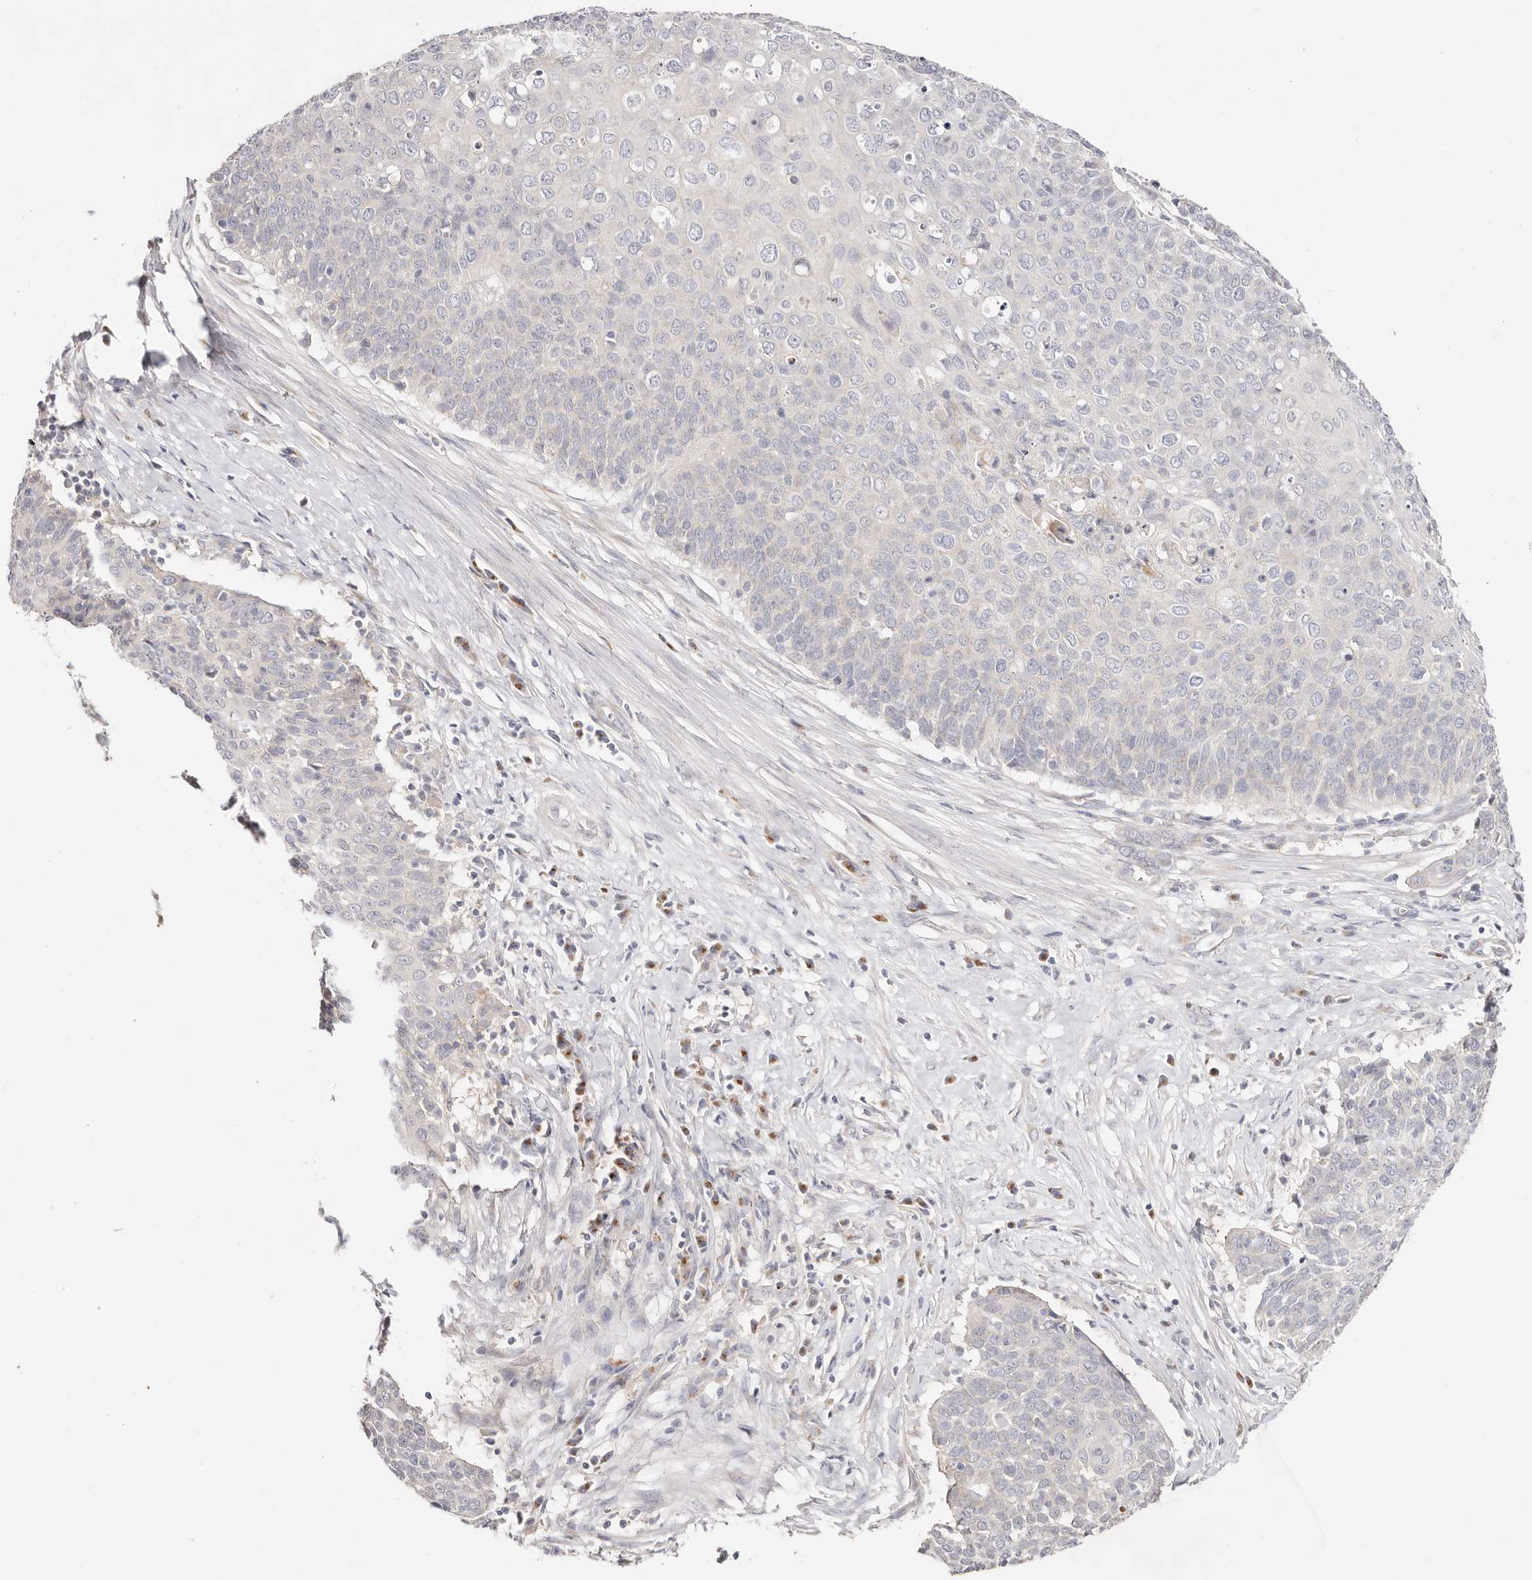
{"staining": {"intensity": "negative", "quantity": "none", "location": "none"}, "tissue": "cervical cancer", "cell_type": "Tumor cells", "image_type": "cancer", "snomed": [{"axis": "morphology", "description": "Squamous cell carcinoma, NOS"}, {"axis": "topography", "description": "Cervix"}], "caption": "The photomicrograph displays no staining of tumor cells in cervical cancer (squamous cell carcinoma).", "gene": "DNASE1", "patient": {"sex": "female", "age": 39}}